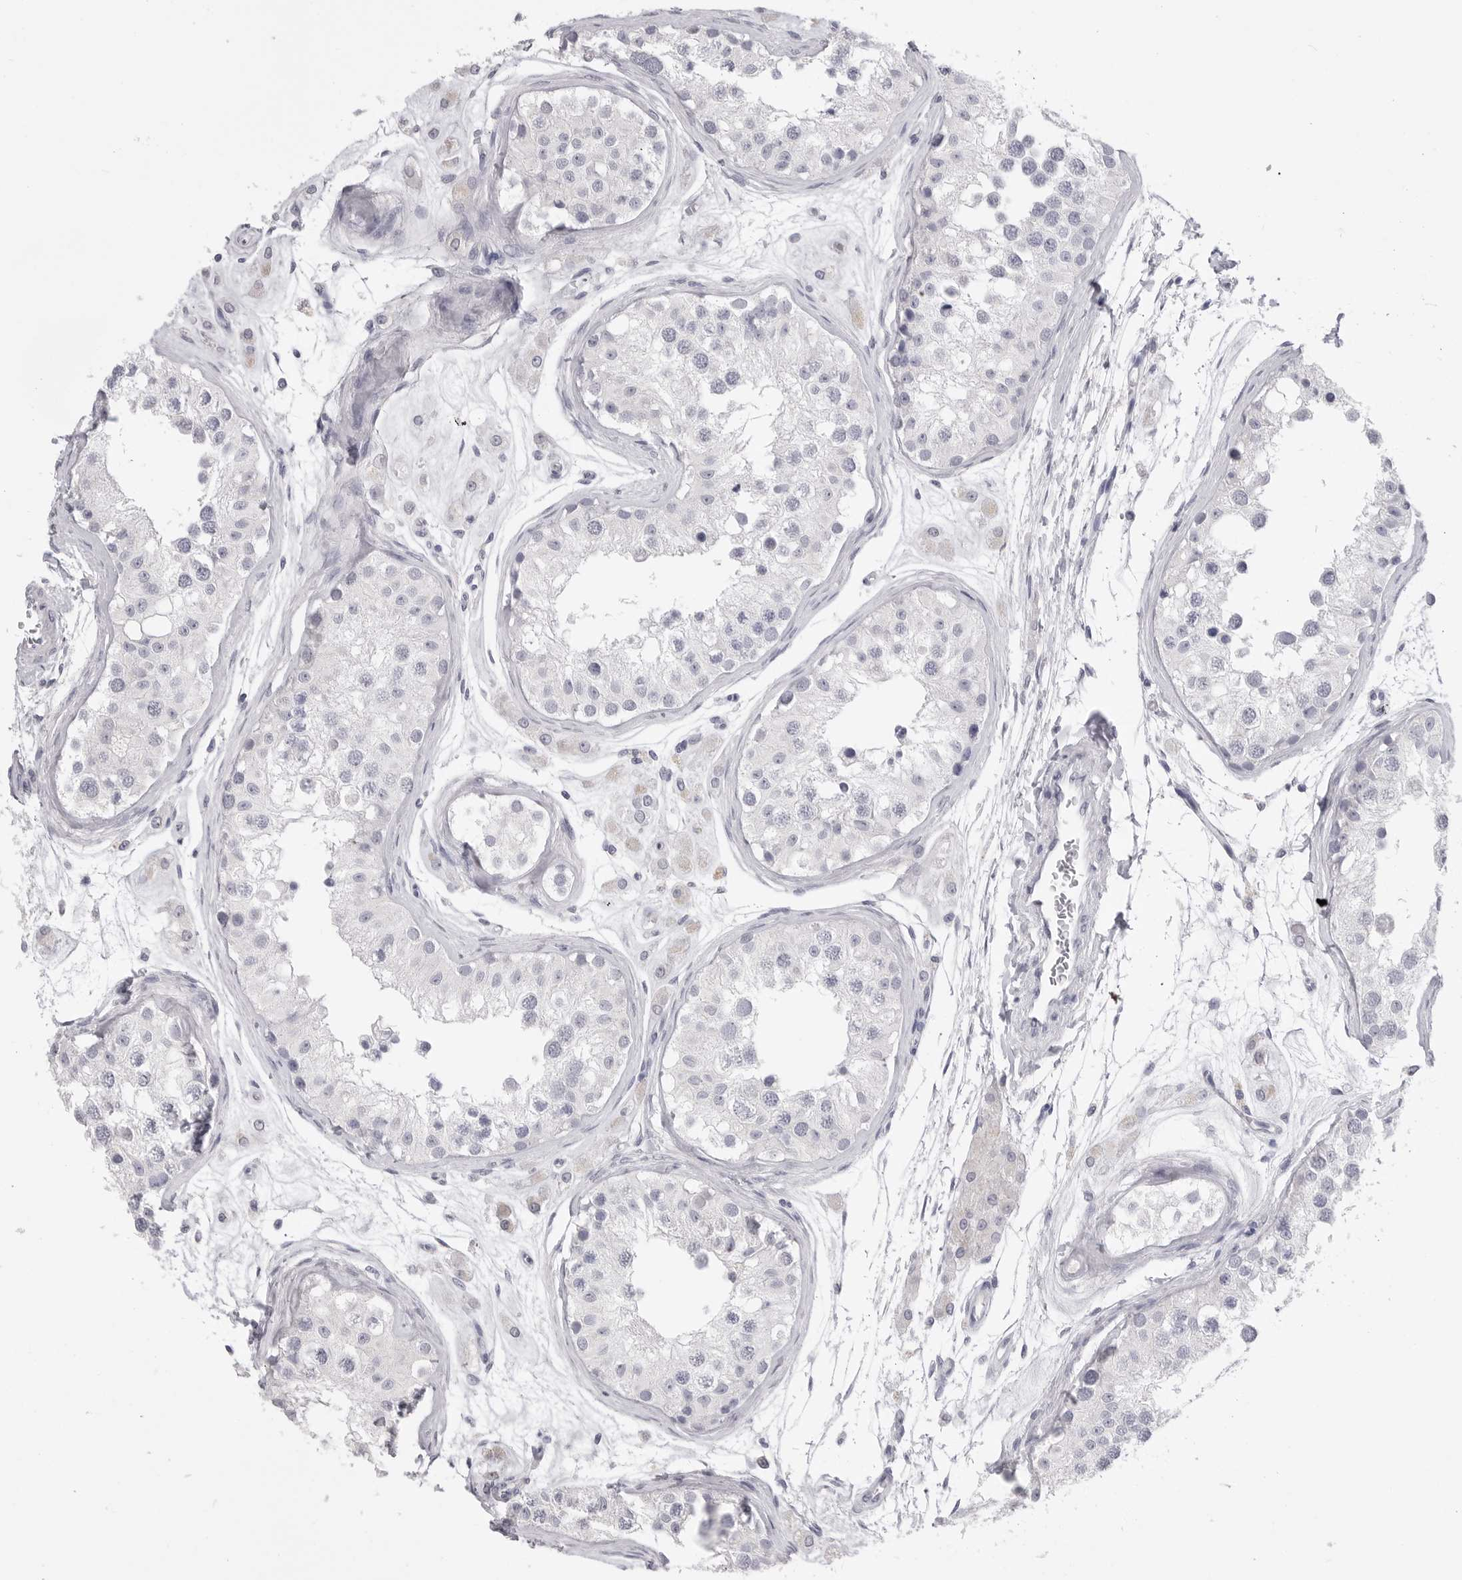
{"staining": {"intensity": "negative", "quantity": "none", "location": "none"}, "tissue": "testis", "cell_type": "Cells in seminiferous ducts", "image_type": "normal", "snomed": [{"axis": "morphology", "description": "Normal tissue, NOS"}, {"axis": "morphology", "description": "Adenocarcinoma, metastatic, NOS"}, {"axis": "topography", "description": "Testis"}], "caption": "Immunohistochemistry (IHC) histopathology image of unremarkable testis: human testis stained with DAB (3,3'-diaminobenzidine) exhibits no significant protein positivity in cells in seminiferous ducts. Brightfield microscopy of immunohistochemistry stained with DAB (3,3'-diaminobenzidine) (brown) and hematoxylin (blue), captured at high magnification.", "gene": "CPB1", "patient": {"sex": "male", "age": 26}}